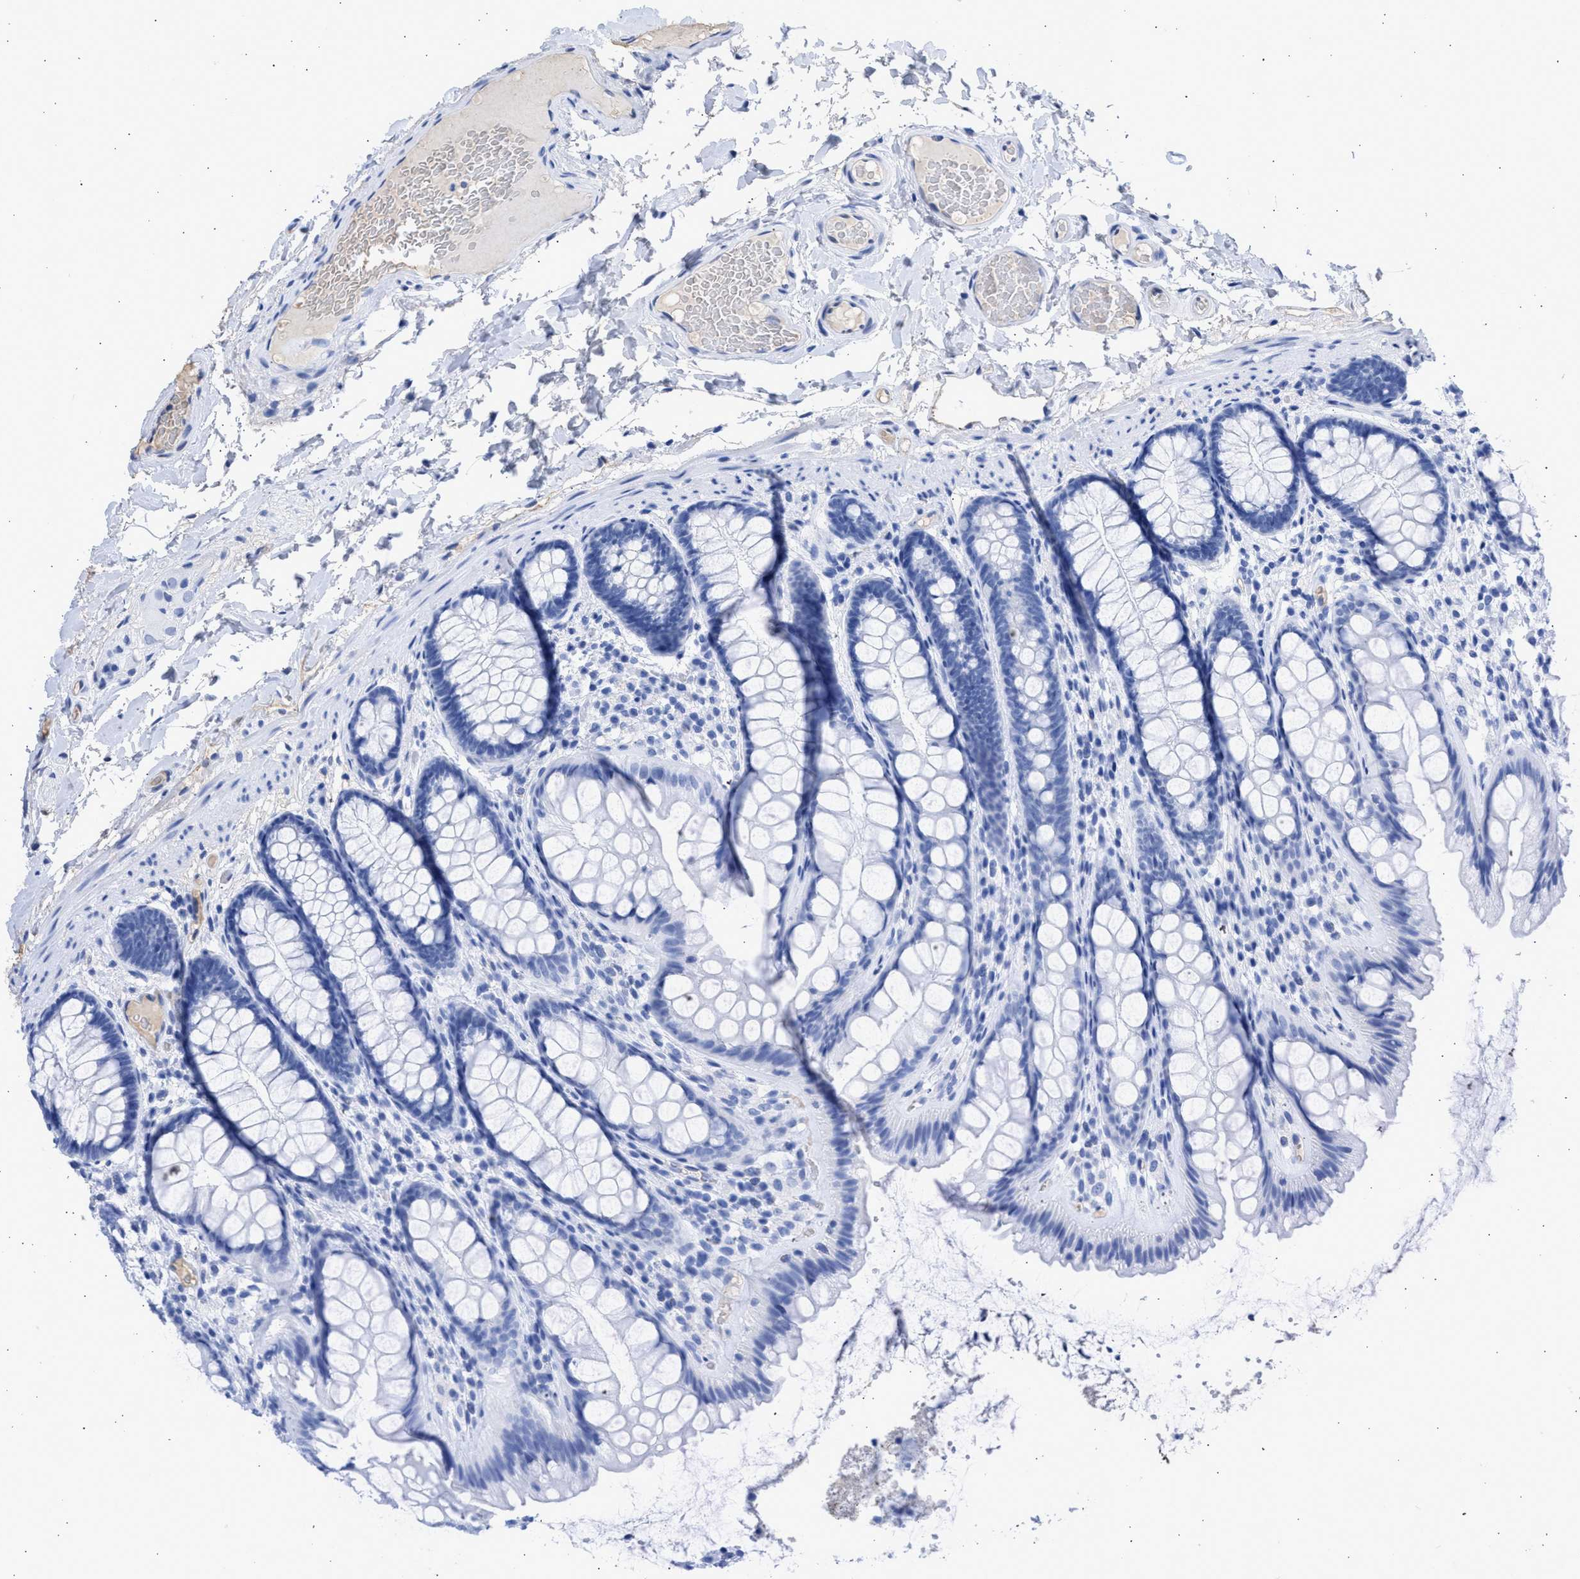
{"staining": {"intensity": "negative", "quantity": "none", "location": "none"}, "tissue": "colon", "cell_type": "Endothelial cells", "image_type": "normal", "snomed": [{"axis": "morphology", "description": "Normal tissue, NOS"}, {"axis": "topography", "description": "Colon"}], "caption": "Immunohistochemistry (IHC) photomicrograph of benign colon: colon stained with DAB (3,3'-diaminobenzidine) exhibits no significant protein staining in endothelial cells.", "gene": "RSPH1", "patient": {"sex": "female", "age": 56}}